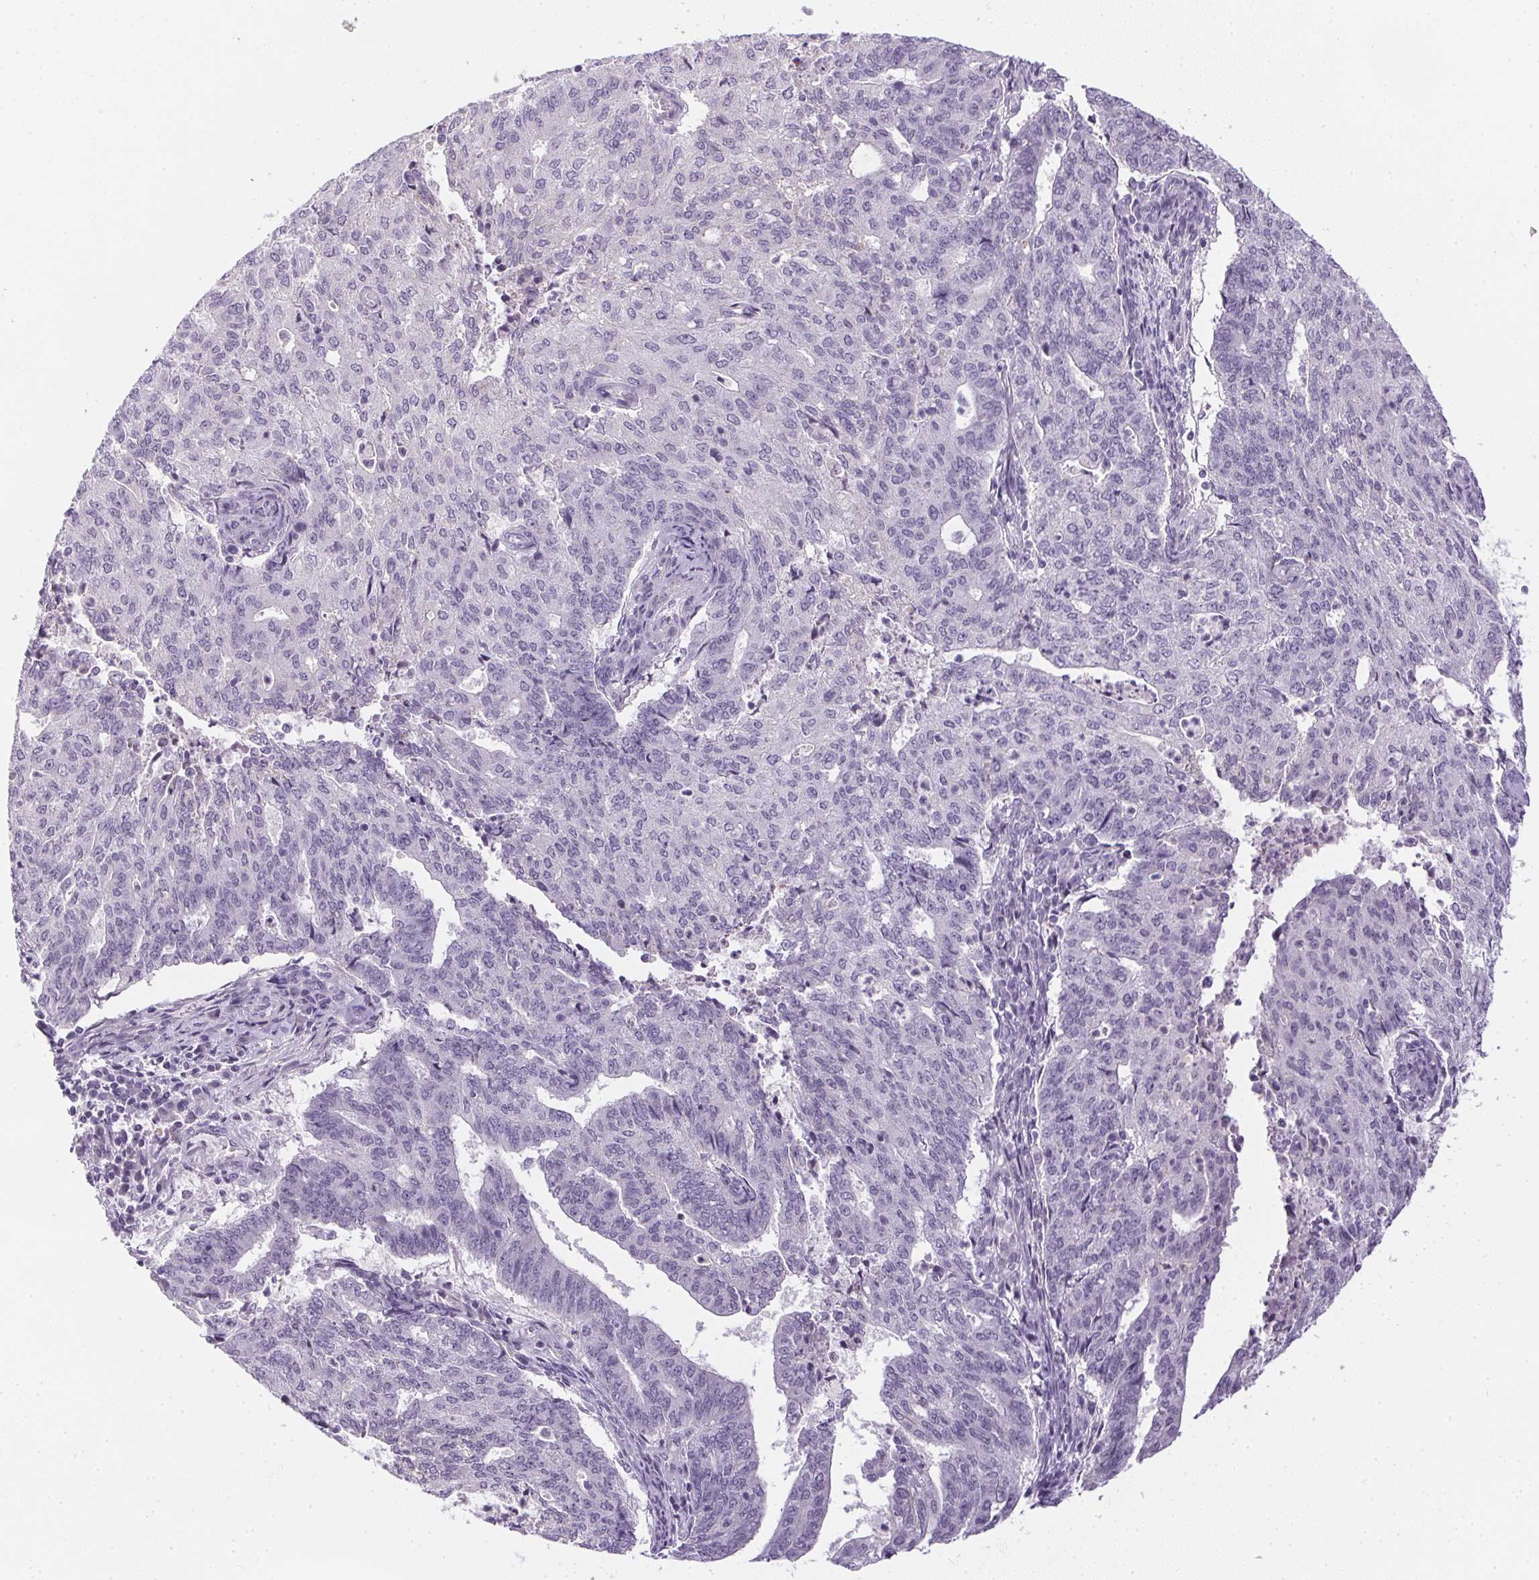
{"staining": {"intensity": "negative", "quantity": "none", "location": "none"}, "tissue": "endometrial cancer", "cell_type": "Tumor cells", "image_type": "cancer", "snomed": [{"axis": "morphology", "description": "Adenocarcinoma, NOS"}, {"axis": "topography", "description": "Endometrium"}], "caption": "Tumor cells are negative for protein expression in human endometrial cancer. (DAB IHC, high magnification).", "gene": "GSDMC", "patient": {"sex": "female", "age": 82}}